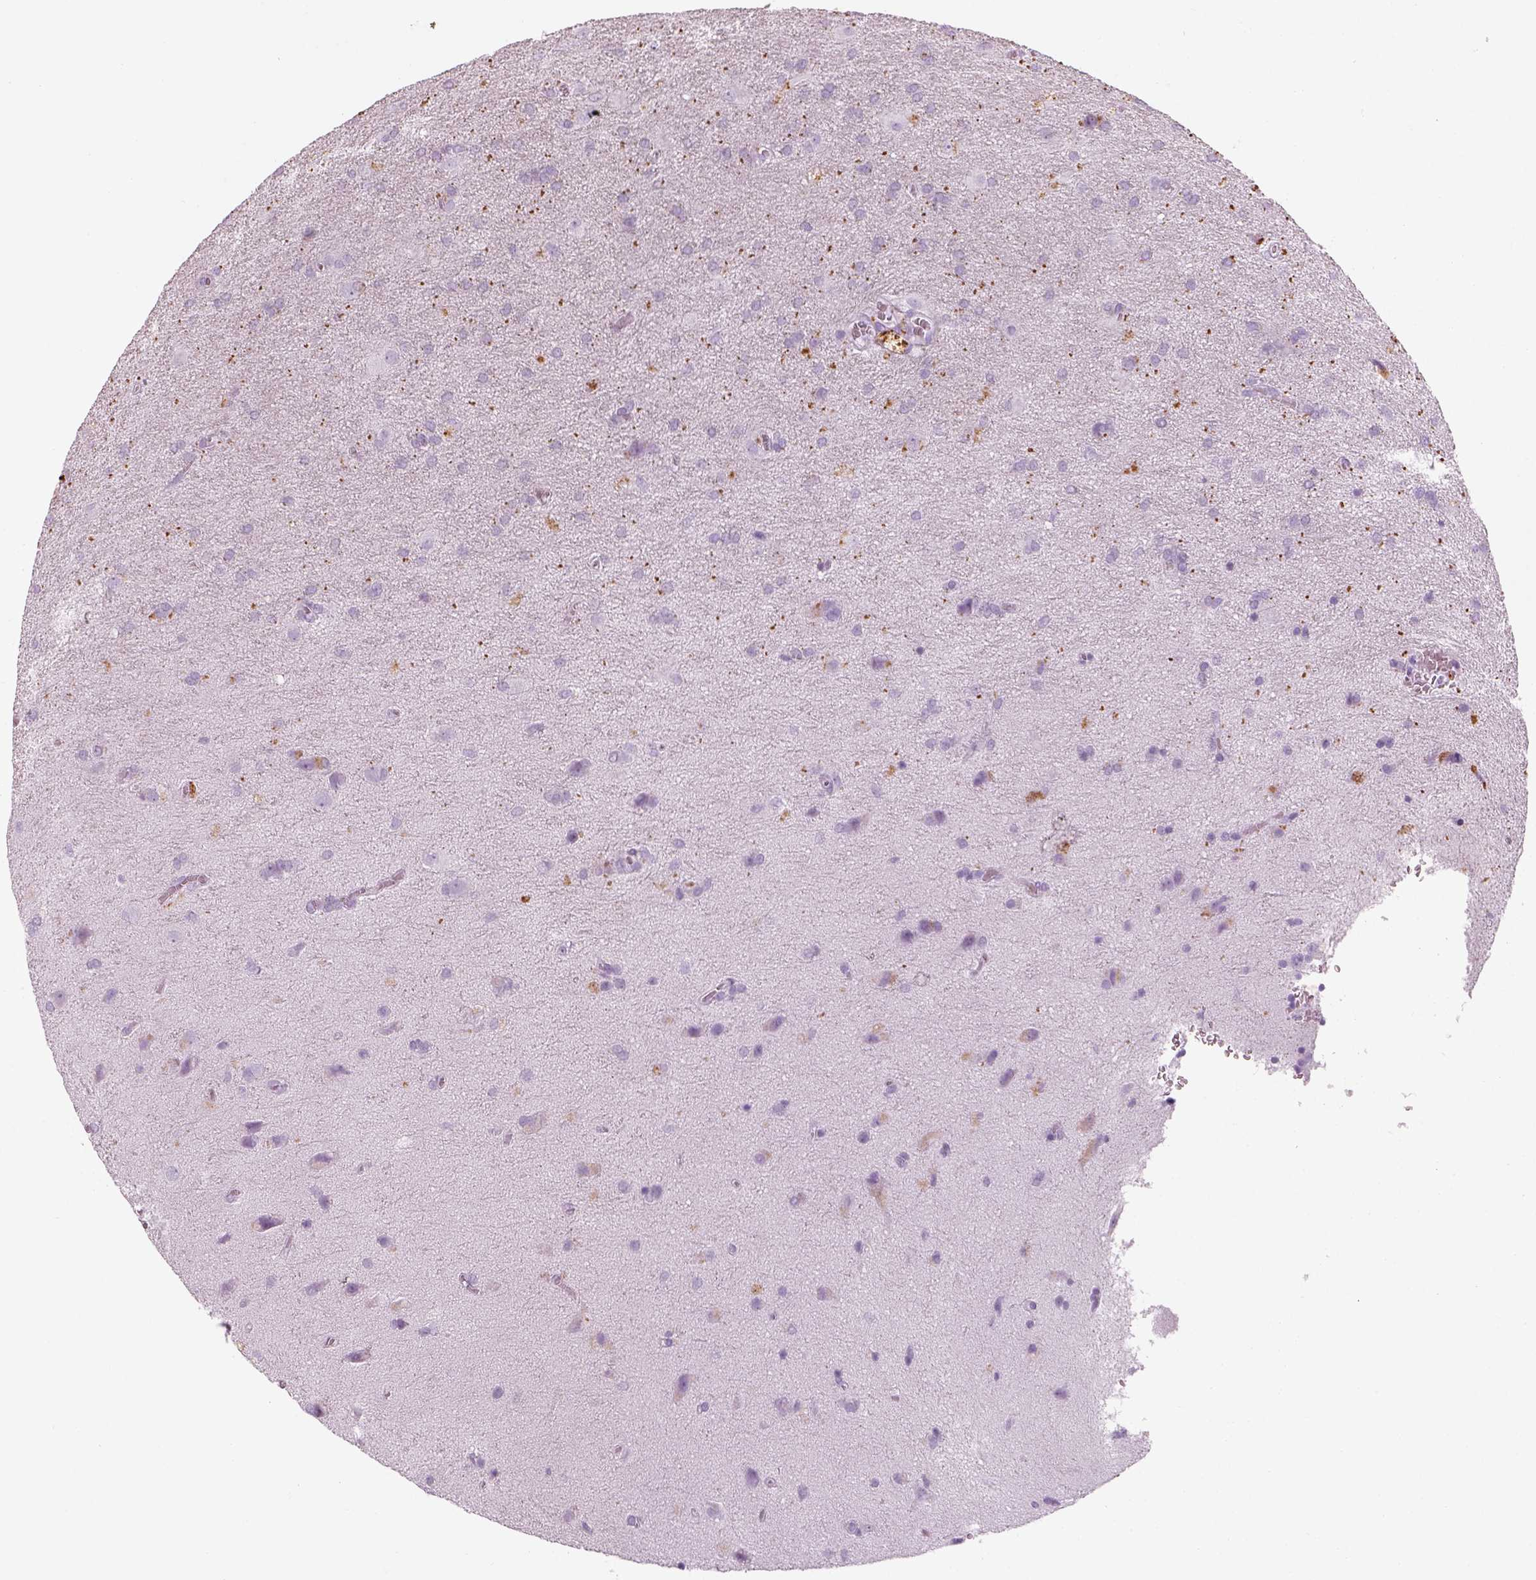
{"staining": {"intensity": "negative", "quantity": "none", "location": "none"}, "tissue": "glioma", "cell_type": "Tumor cells", "image_type": "cancer", "snomed": [{"axis": "morphology", "description": "Glioma, malignant, Low grade"}, {"axis": "topography", "description": "Brain"}], "caption": "There is no significant positivity in tumor cells of glioma.", "gene": "SAG", "patient": {"sex": "male", "age": 58}}